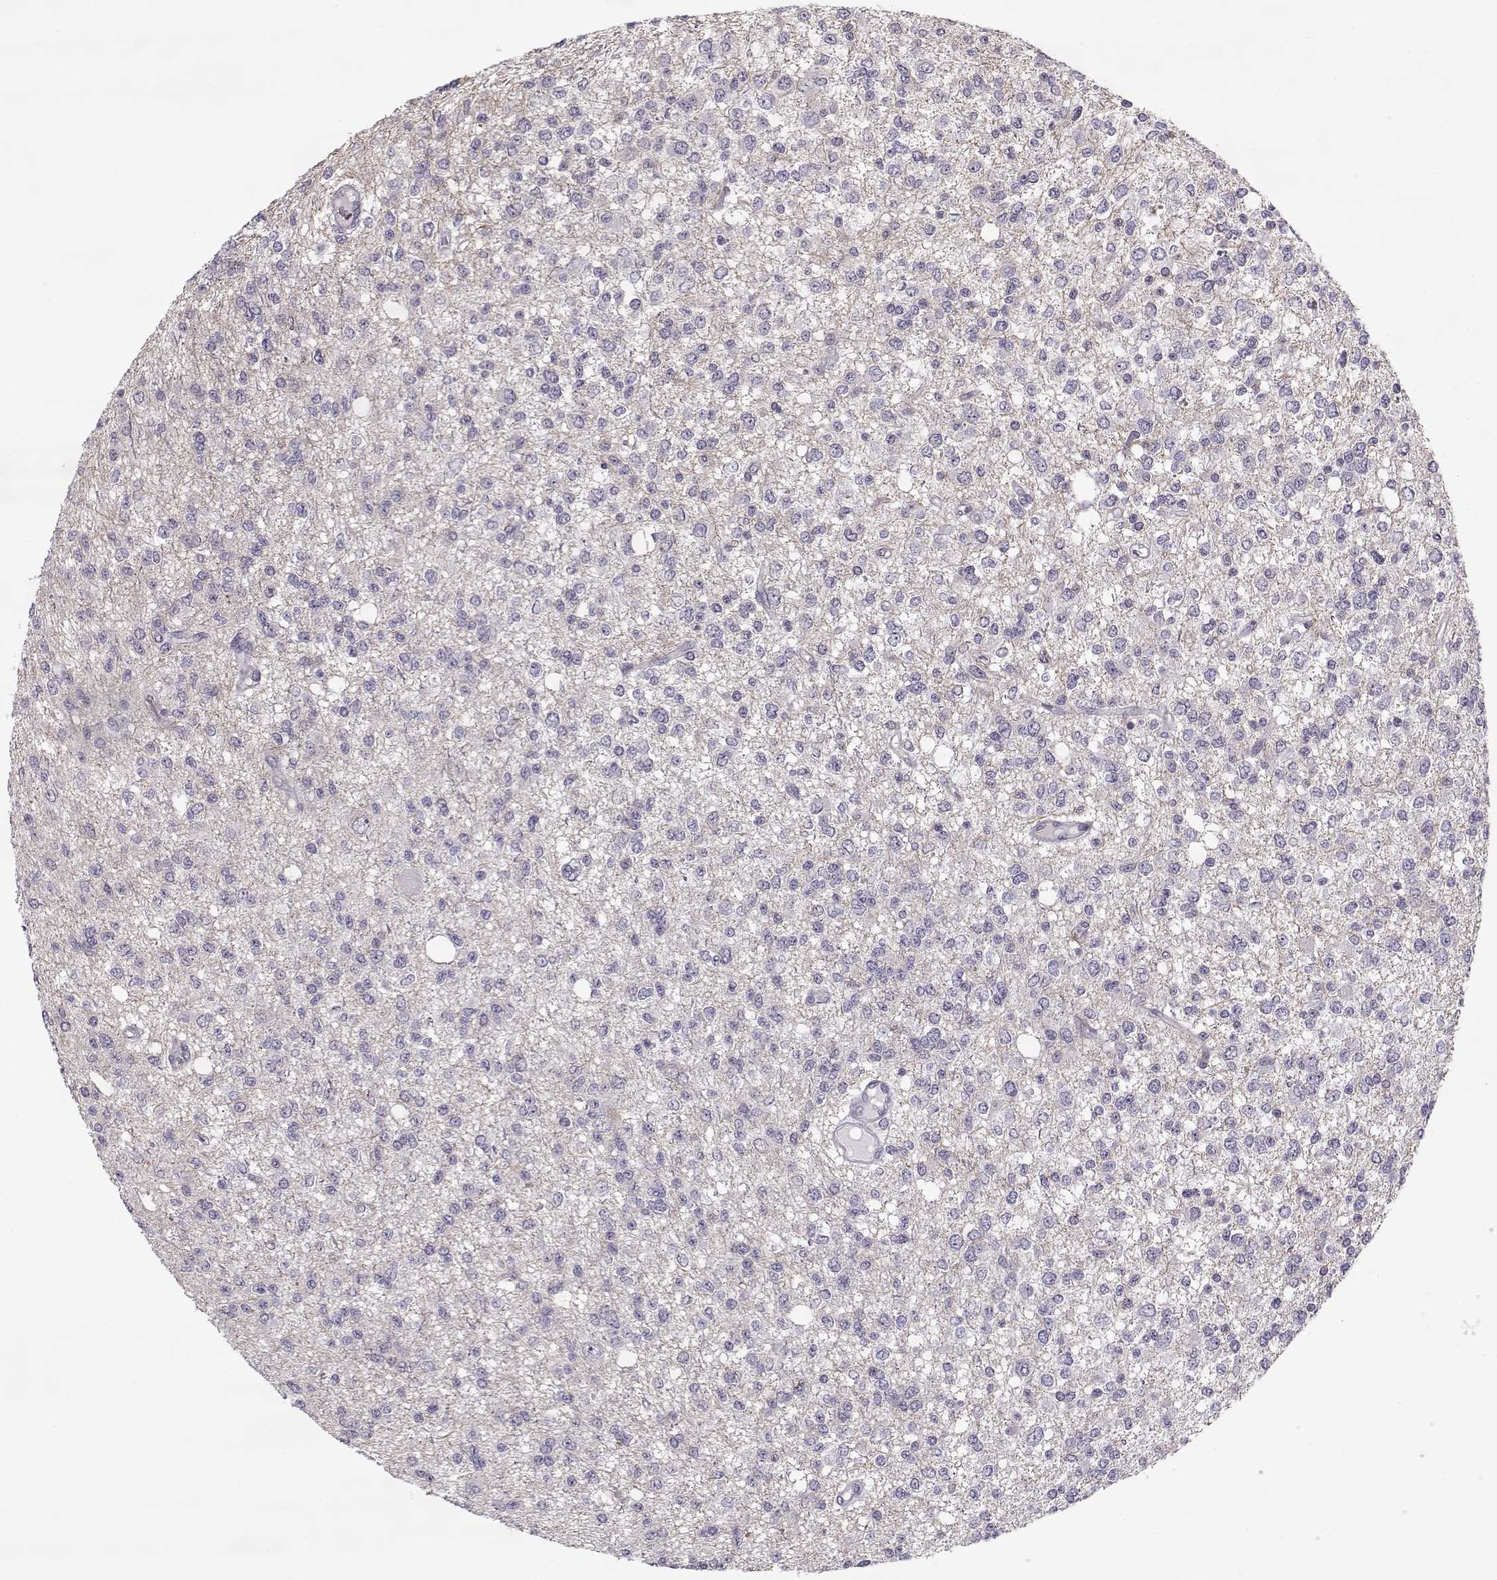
{"staining": {"intensity": "negative", "quantity": "none", "location": "none"}, "tissue": "glioma", "cell_type": "Tumor cells", "image_type": "cancer", "snomed": [{"axis": "morphology", "description": "Glioma, malignant, Low grade"}, {"axis": "topography", "description": "Brain"}], "caption": "High power microscopy photomicrograph of an immunohistochemistry histopathology image of glioma, revealing no significant positivity in tumor cells.", "gene": "PNMT", "patient": {"sex": "male", "age": 67}}